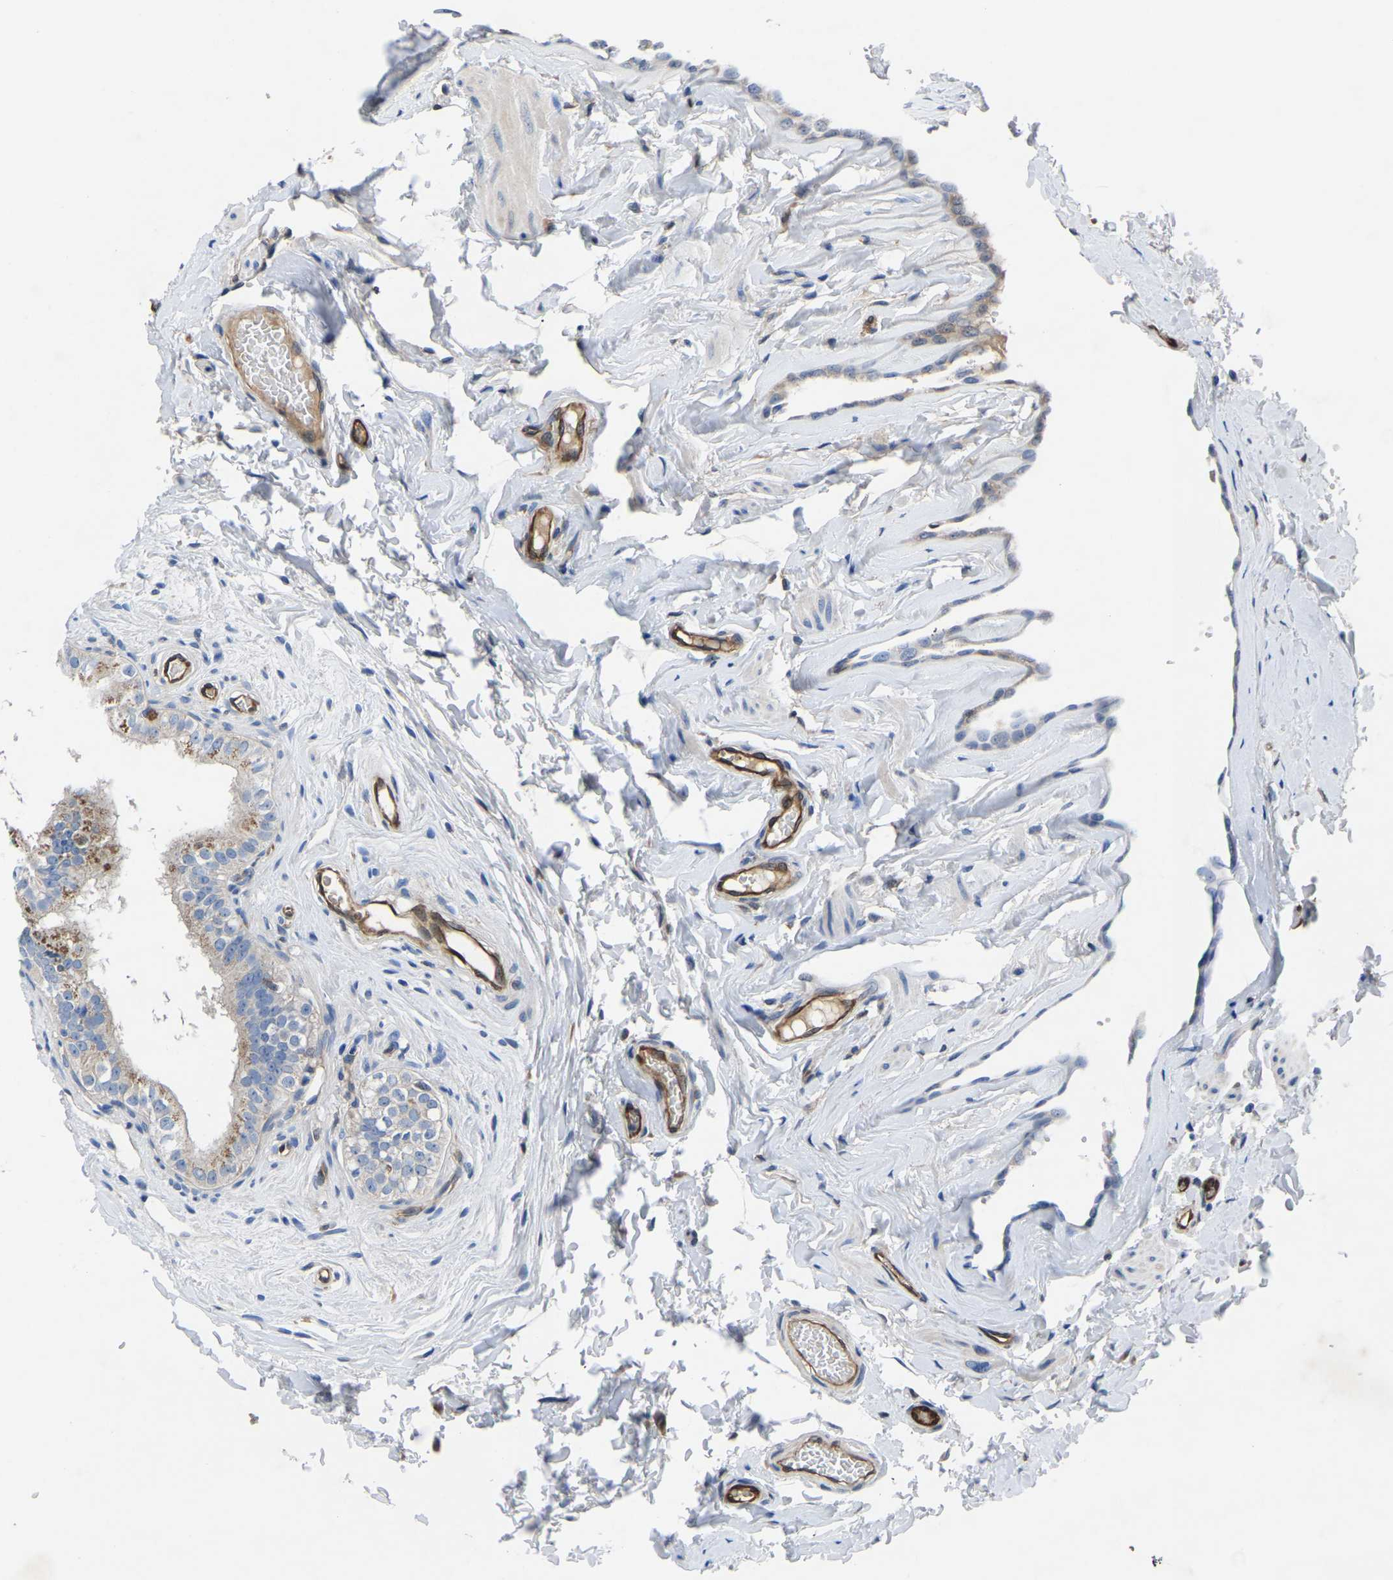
{"staining": {"intensity": "moderate", "quantity": "25%-75%", "location": "cytoplasmic/membranous"}, "tissue": "epididymis", "cell_type": "Glandular cells", "image_type": "normal", "snomed": [{"axis": "morphology", "description": "Normal tissue, NOS"}, {"axis": "topography", "description": "Testis"}, {"axis": "topography", "description": "Epididymis"}], "caption": "A medium amount of moderate cytoplasmic/membranous positivity is present in about 25%-75% of glandular cells in normal epididymis.", "gene": "ATG2B", "patient": {"sex": "male", "age": 36}}